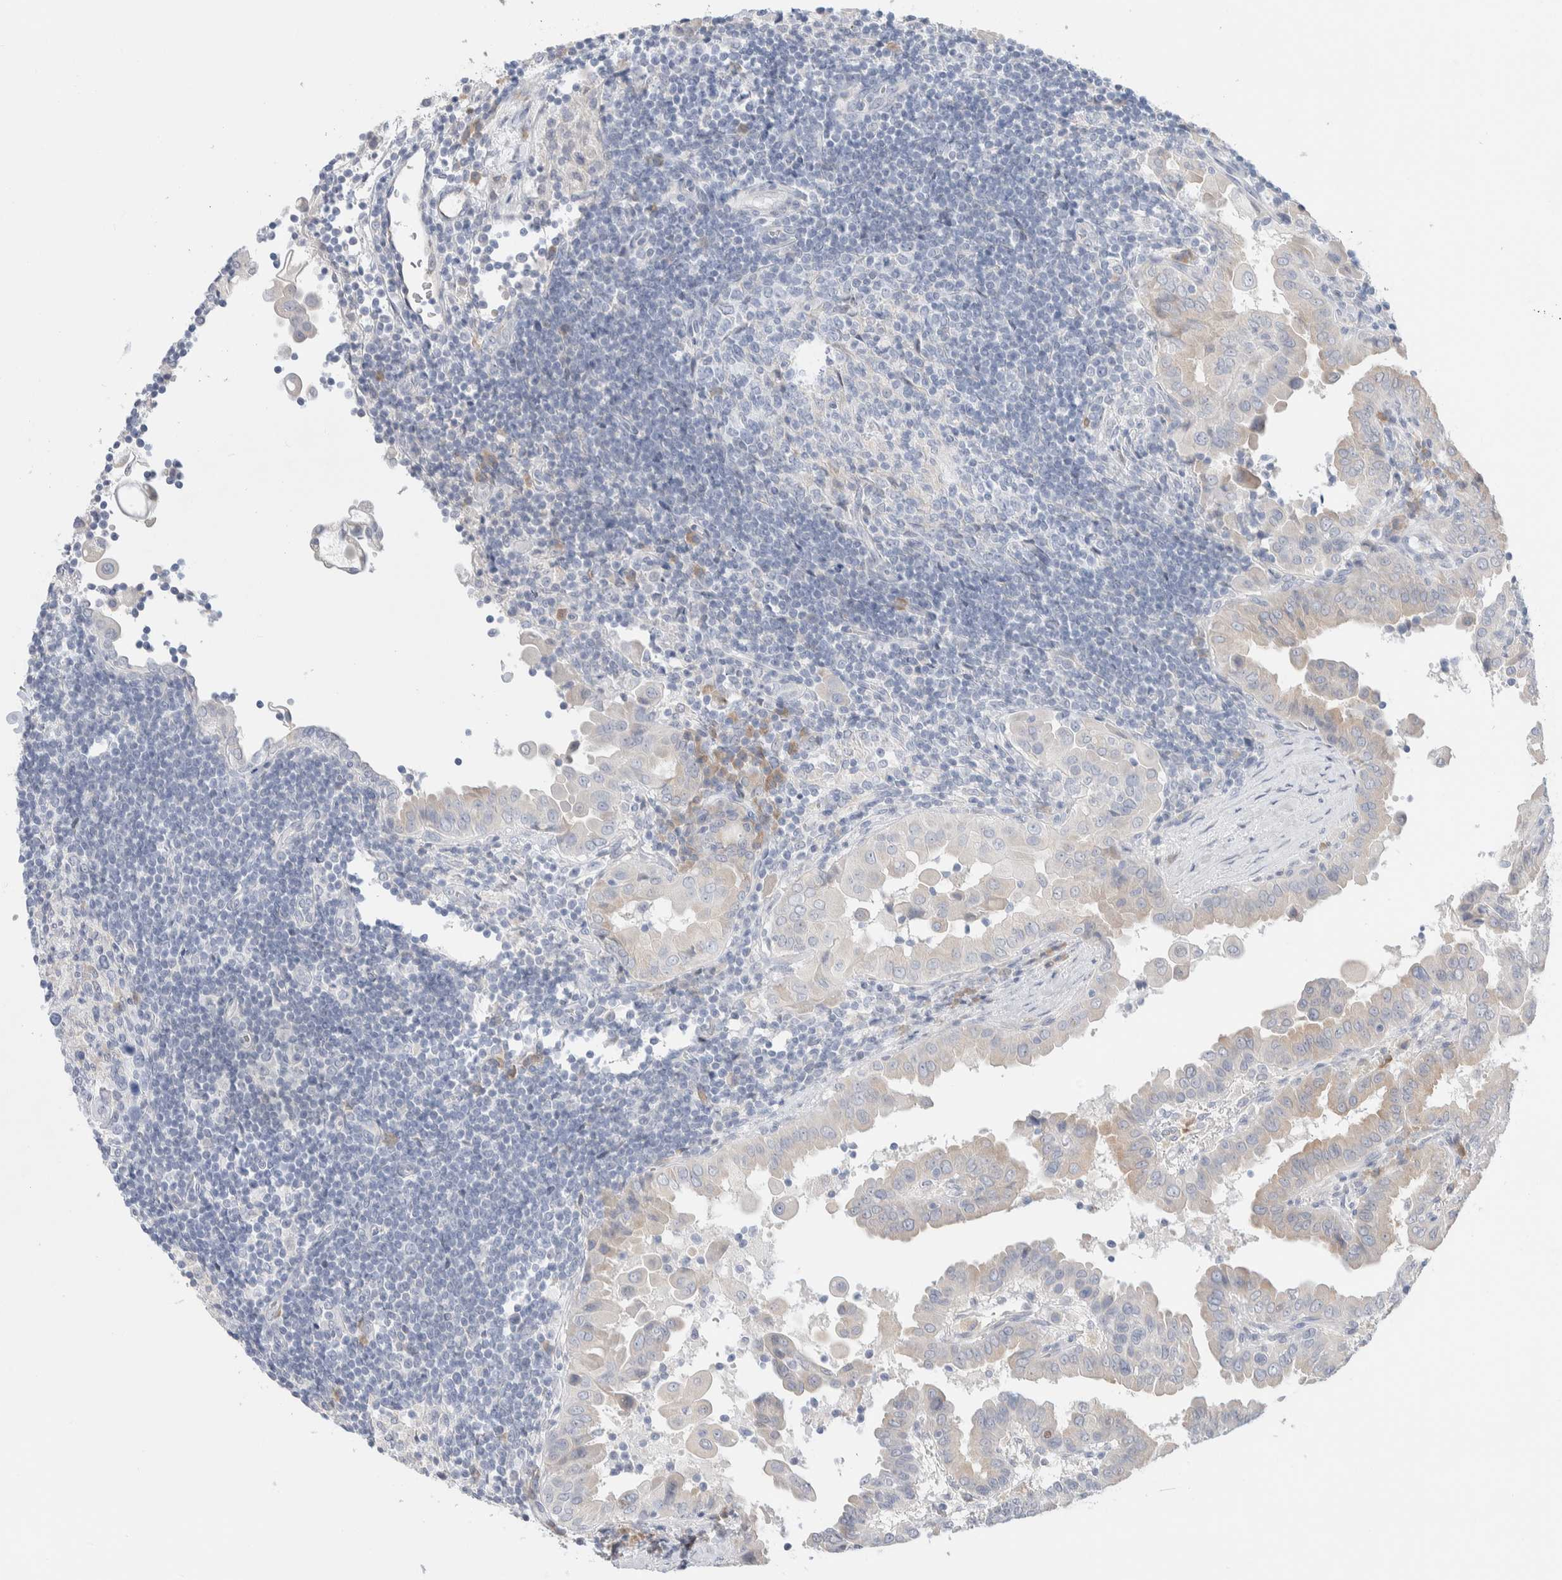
{"staining": {"intensity": "weak", "quantity": "<25%", "location": "cytoplasmic/membranous"}, "tissue": "thyroid cancer", "cell_type": "Tumor cells", "image_type": "cancer", "snomed": [{"axis": "morphology", "description": "Papillary adenocarcinoma, NOS"}, {"axis": "topography", "description": "Thyroid gland"}], "caption": "Tumor cells are negative for brown protein staining in thyroid papillary adenocarcinoma. (Stains: DAB (3,3'-diaminobenzidine) immunohistochemistry with hematoxylin counter stain, Microscopy: brightfield microscopy at high magnification).", "gene": "RUSF1", "patient": {"sex": "male", "age": 33}}